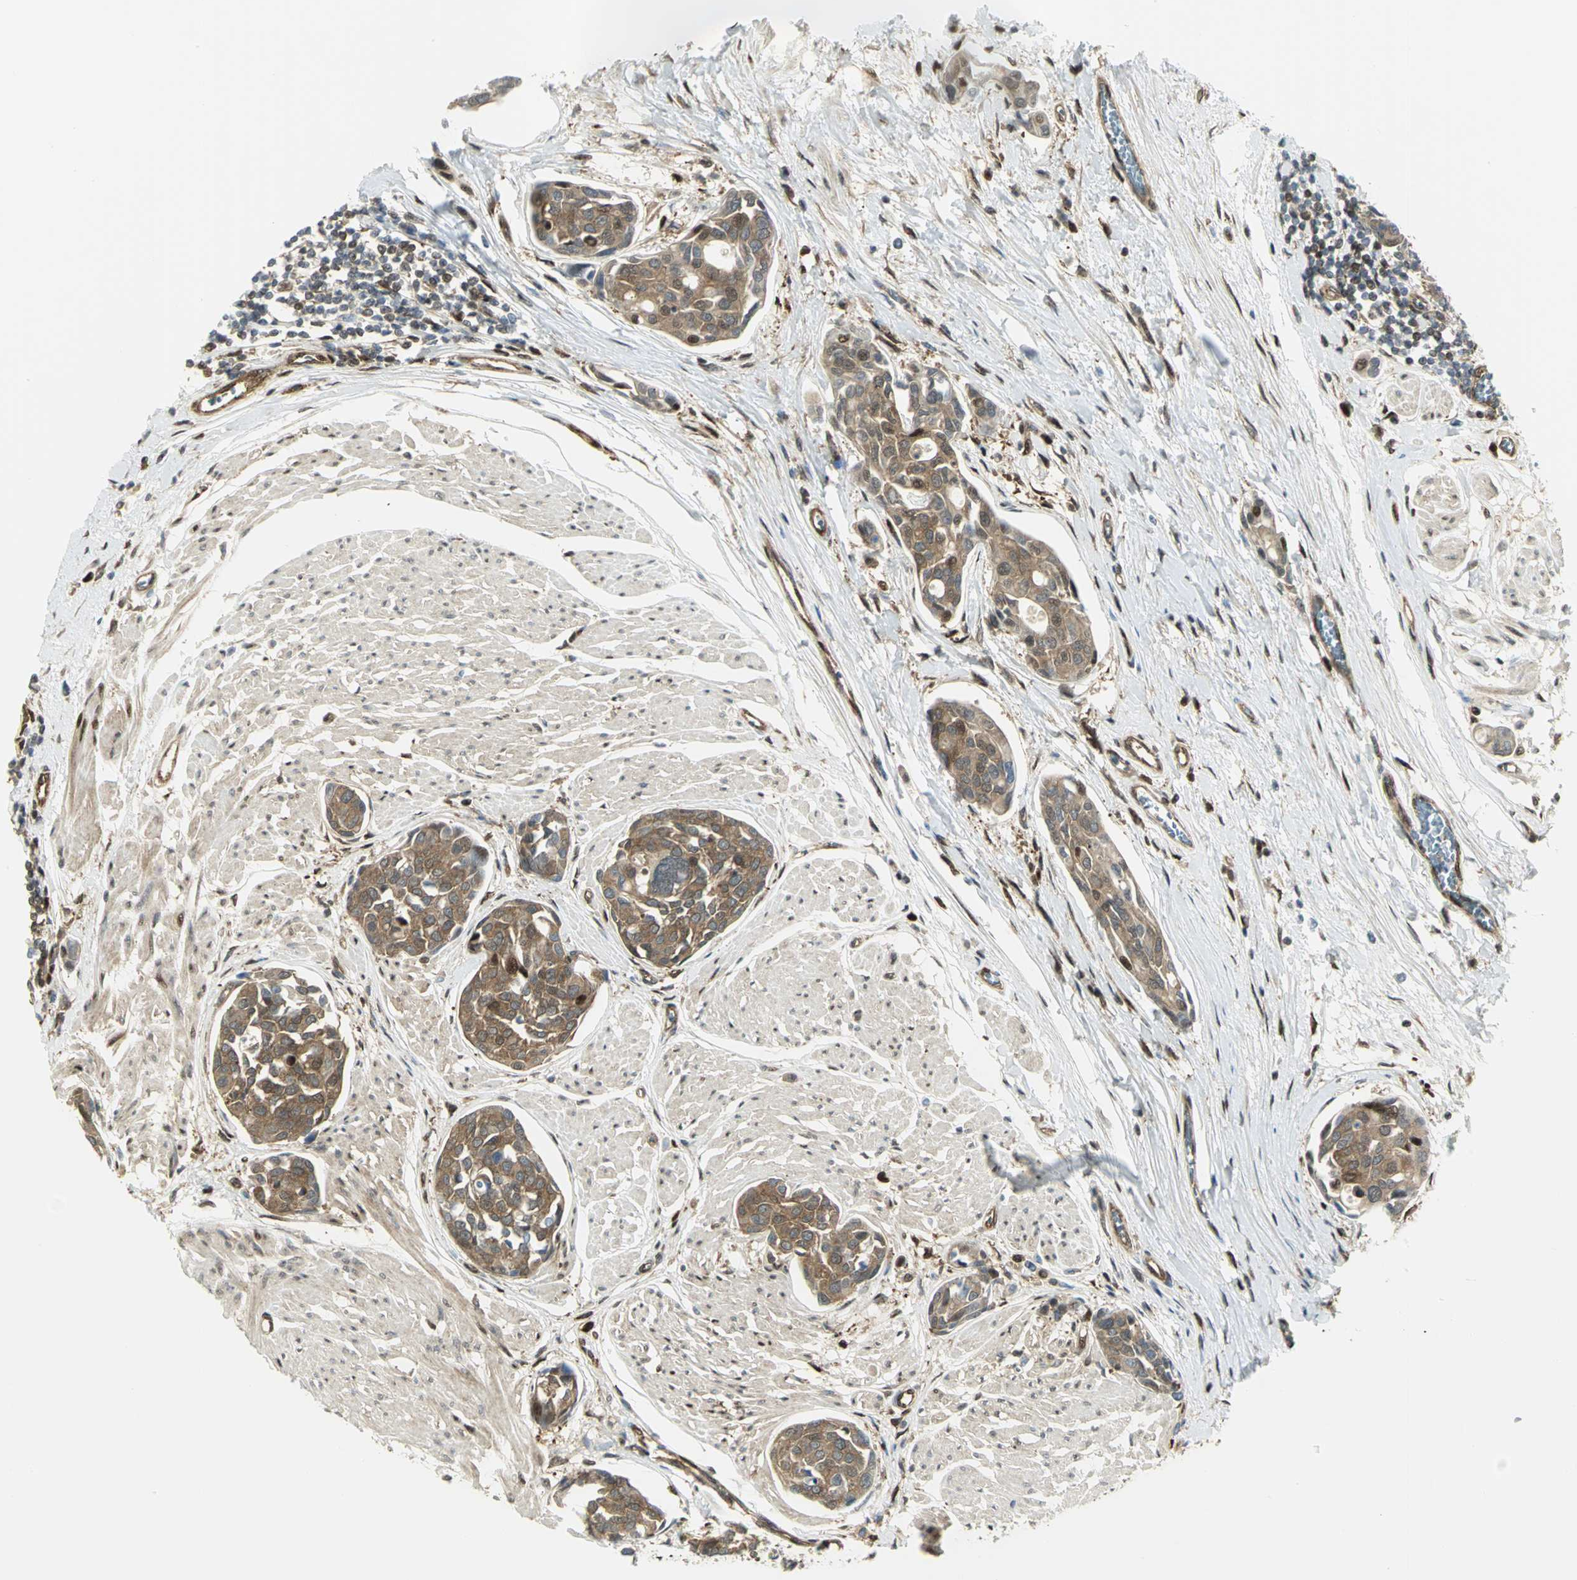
{"staining": {"intensity": "moderate", "quantity": ">75%", "location": "cytoplasmic/membranous"}, "tissue": "urothelial cancer", "cell_type": "Tumor cells", "image_type": "cancer", "snomed": [{"axis": "morphology", "description": "Urothelial carcinoma, High grade"}, {"axis": "topography", "description": "Urinary bladder"}], "caption": "This photomicrograph demonstrates high-grade urothelial carcinoma stained with immunohistochemistry to label a protein in brown. The cytoplasmic/membranous of tumor cells show moderate positivity for the protein. Nuclei are counter-stained blue.", "gene": "EEA1", "patient": {"sex": "male", "age": 78}}